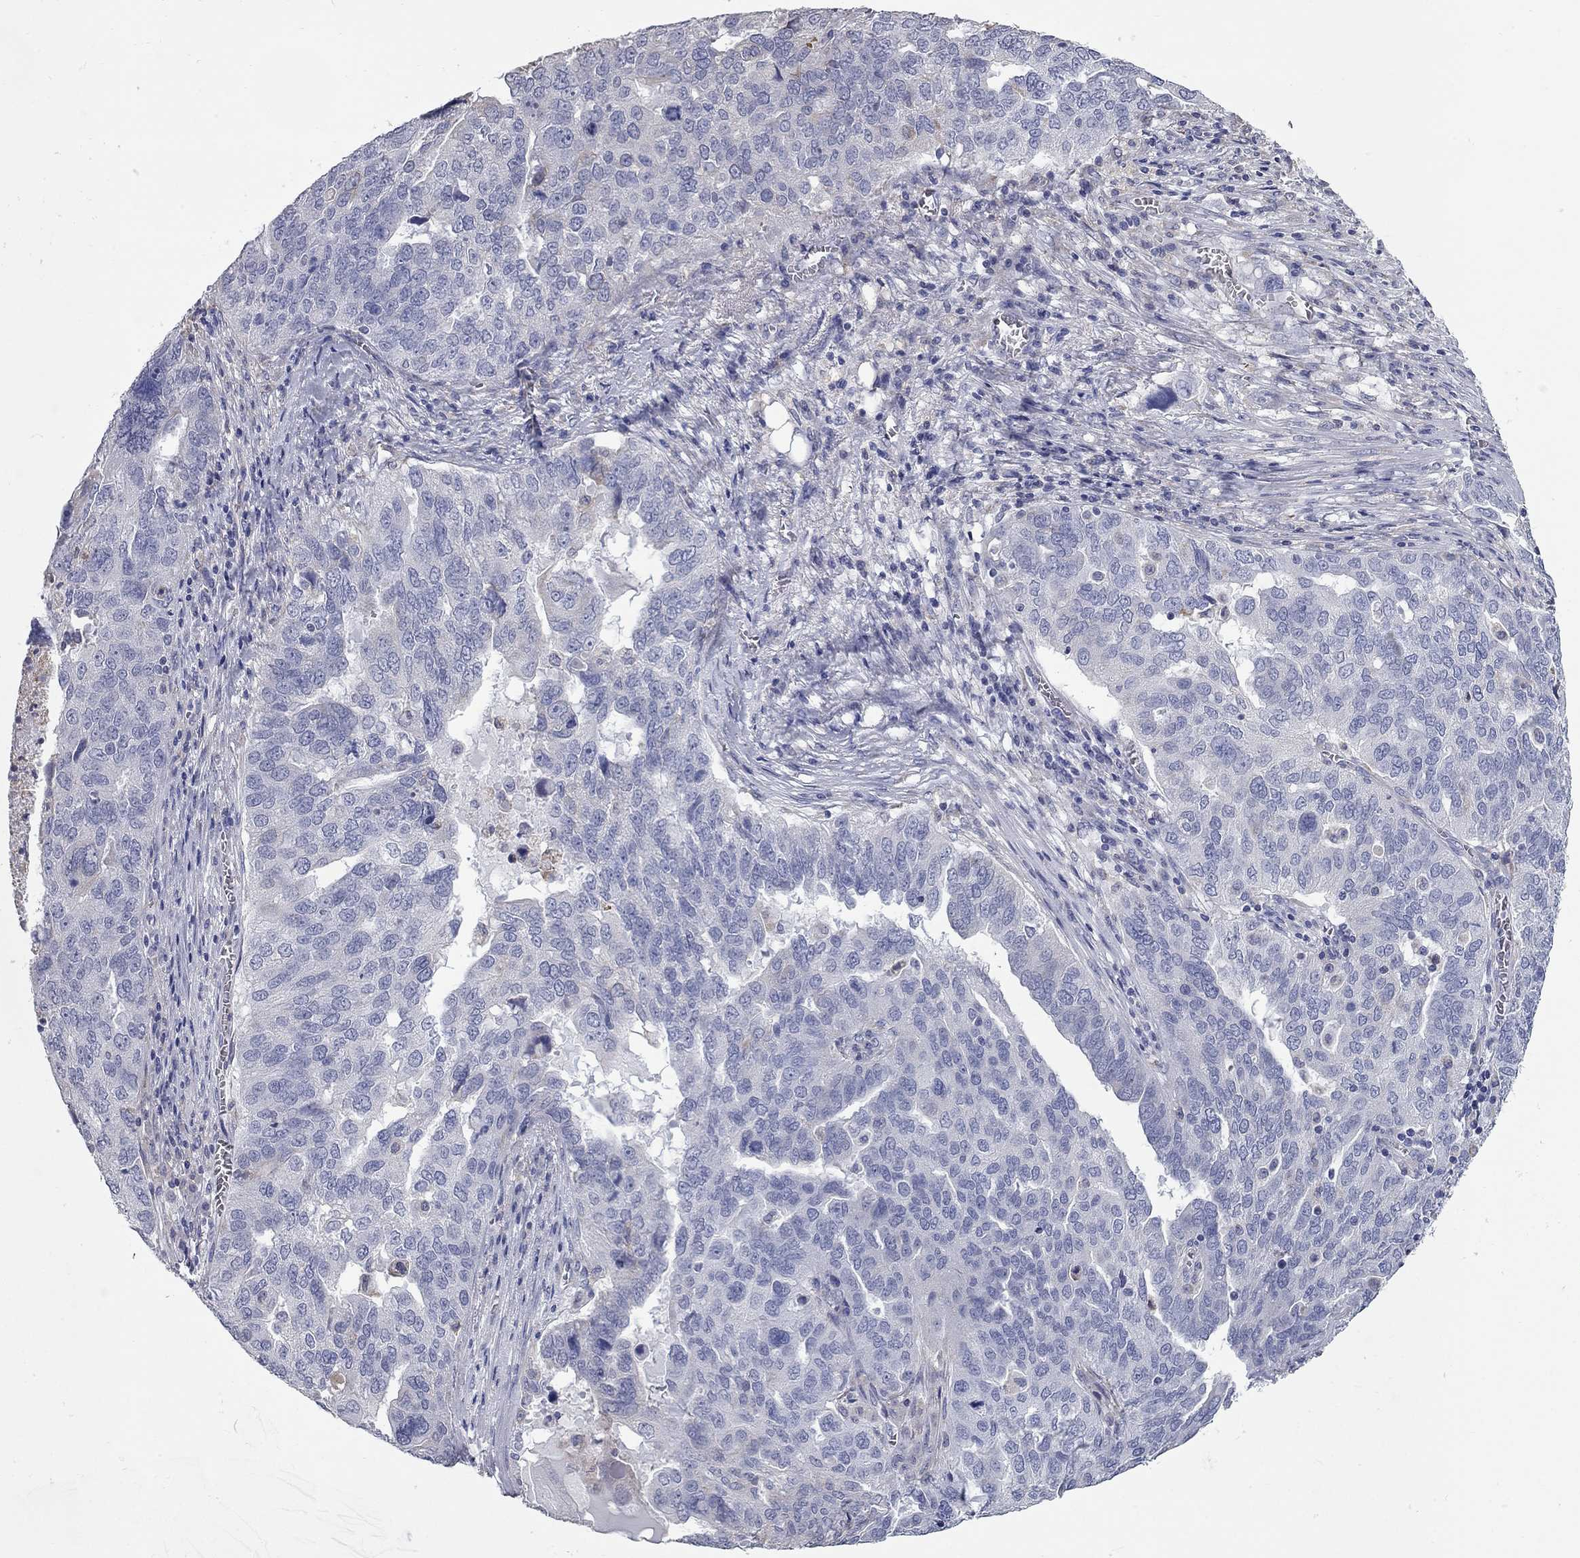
{"staining": {"intensity": "negative", "quantity": "none", "location": "none"}, "tissue": "ovarian cancer", "cell_type": "Tumor cells", "image_type": "cancer", "snomed": [{"axis": "morphology", "description": "Carcinoma, endometroid"}, {"axis": "topography", "description": "Soft tissue"}, {"axis": "topography", "description": "Ovary"}], "caption": "This histopathology image is of endometroid carcinoma (ovarian) stained with IHC to label a protein in brown with the nuclei are counter-stained blue. There is no expression in tumor cells.", "gene": "XAGE2", "patient": {"sex": "female", "age": 52}}